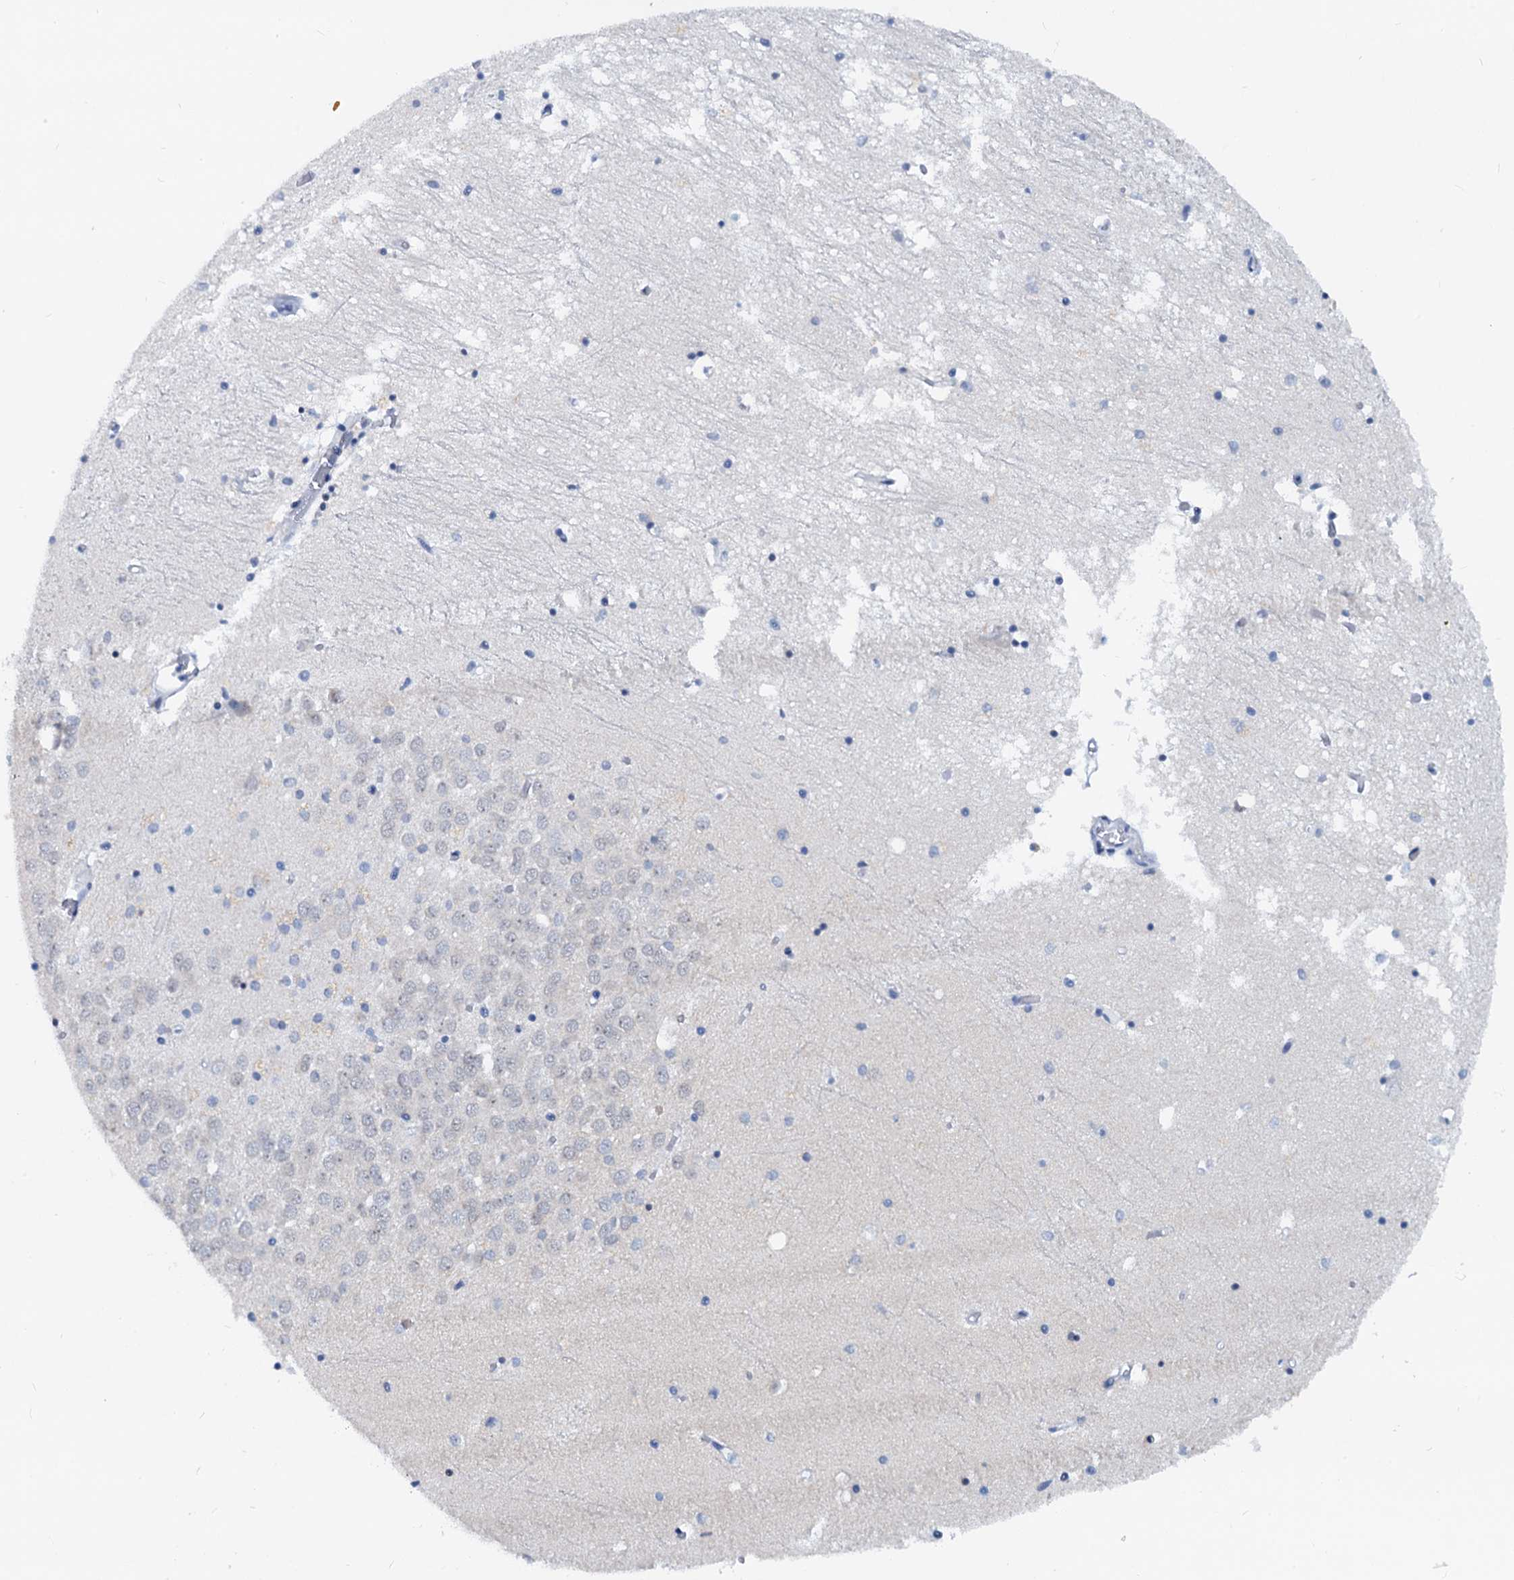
{"staining": {"intensity": "weak", "quantity": "<25%", "location": "nuclear"}, "tissue": "hippocampus", "cell_type": "Glial cells", "image_type": "normal", "snomed": [{"axis": "morphology", "description": "Normal tissue, NOS"}, {"axis": "topography", "description": "Hippocampus"}], "caption": "Photomicrograph shows no protein staining in glial cells of benign hippocampus.", "gene": "PTGES3", "patient": {"sex": "male", "age": 70}}